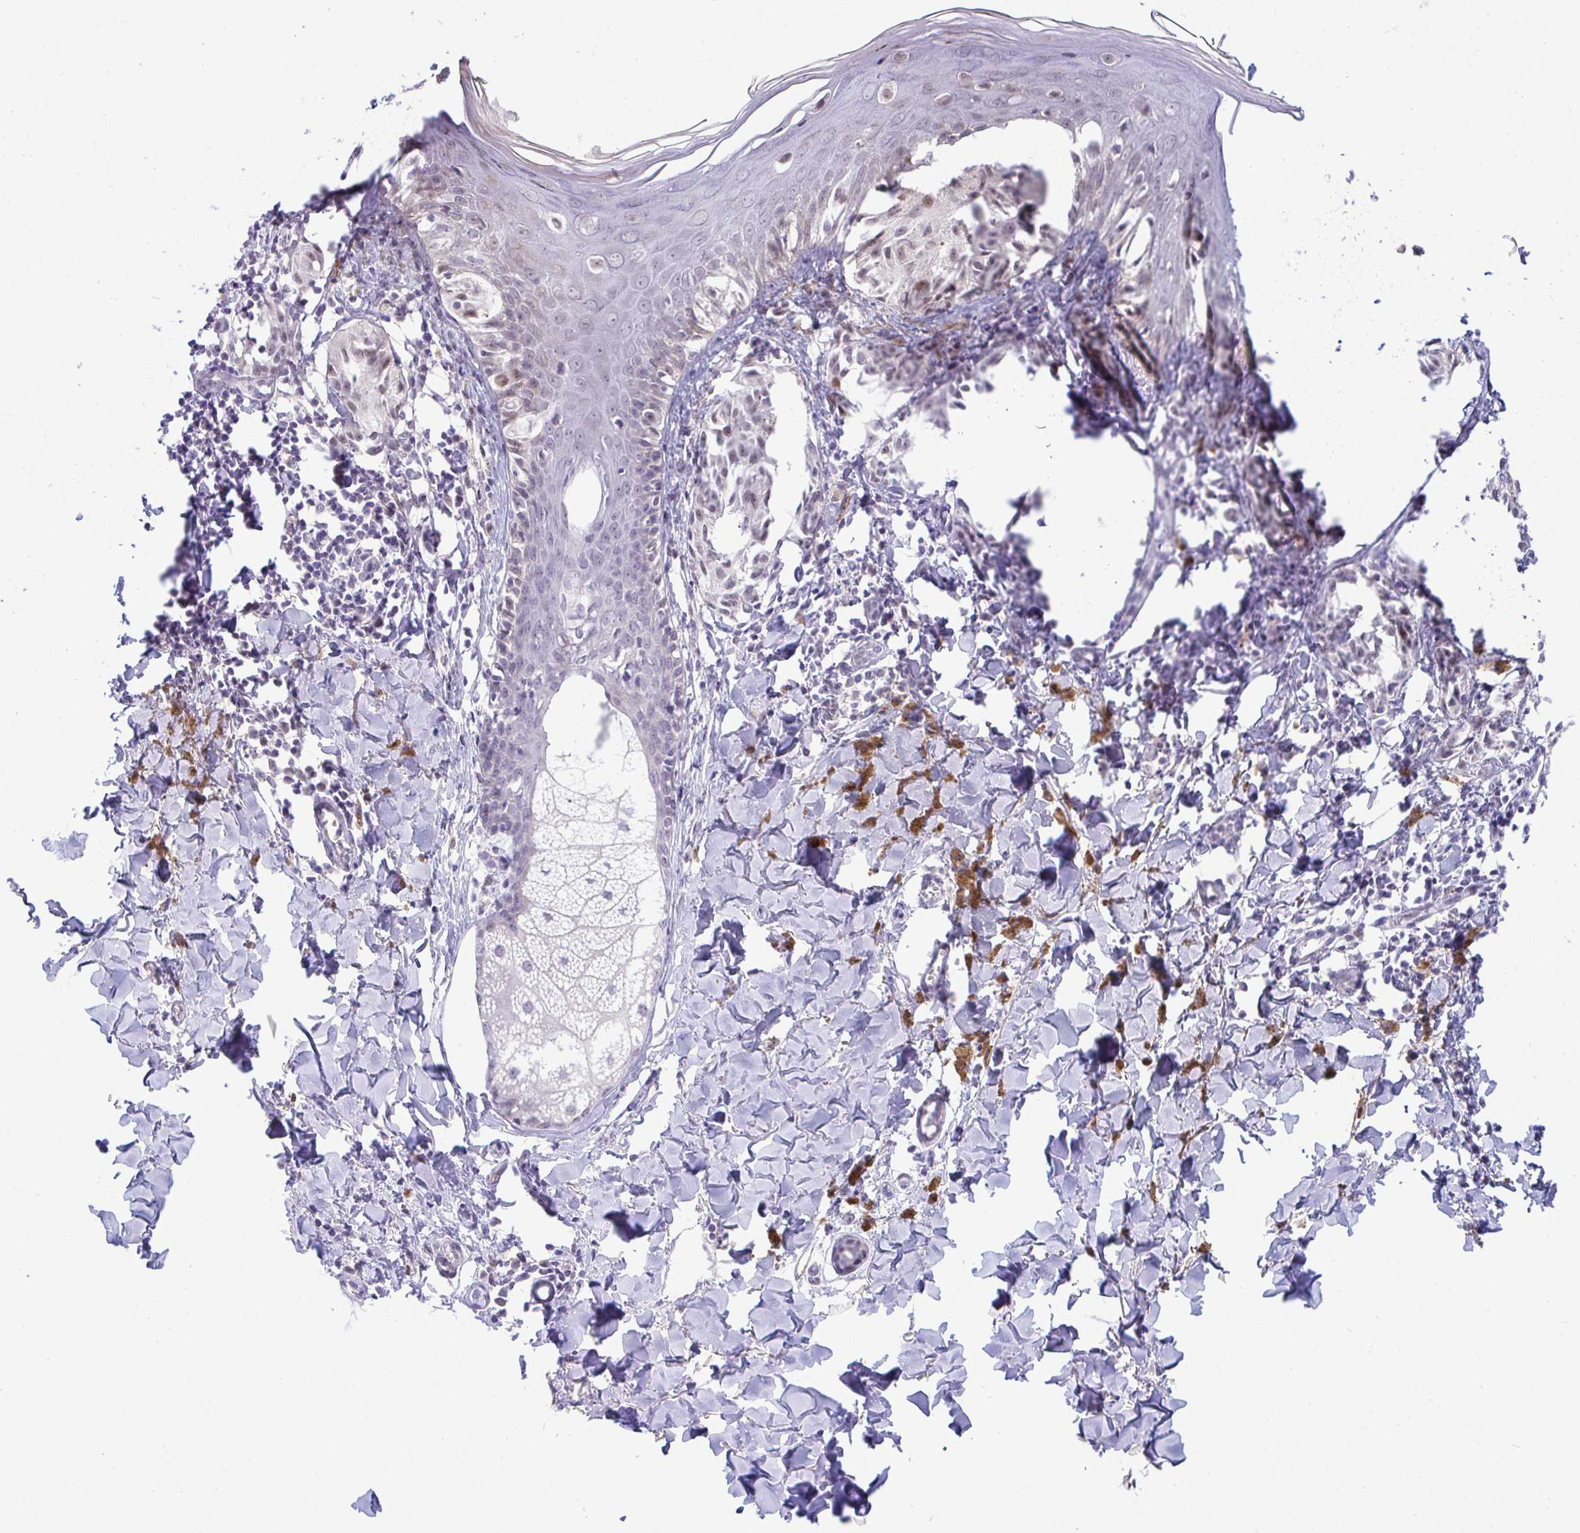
{"staining": {"intensity": "weak", "quantity": "<25%", "location": "nuclear"}, "tissue": "melanoma", "cell_type": "Tumor cells", "image_type": "cancer", "snomed": [{"axis": "morphology", "description": "Malignant melanoma, NOS"}, {"axis": "topography", "description": "Skin"}], "caption": "A photomicrograph of malignant melanoma stained for a protein displays no brown staining in tumor cells.", "gene": "USP35", "patient": {"sex": "female", "age": 38}}